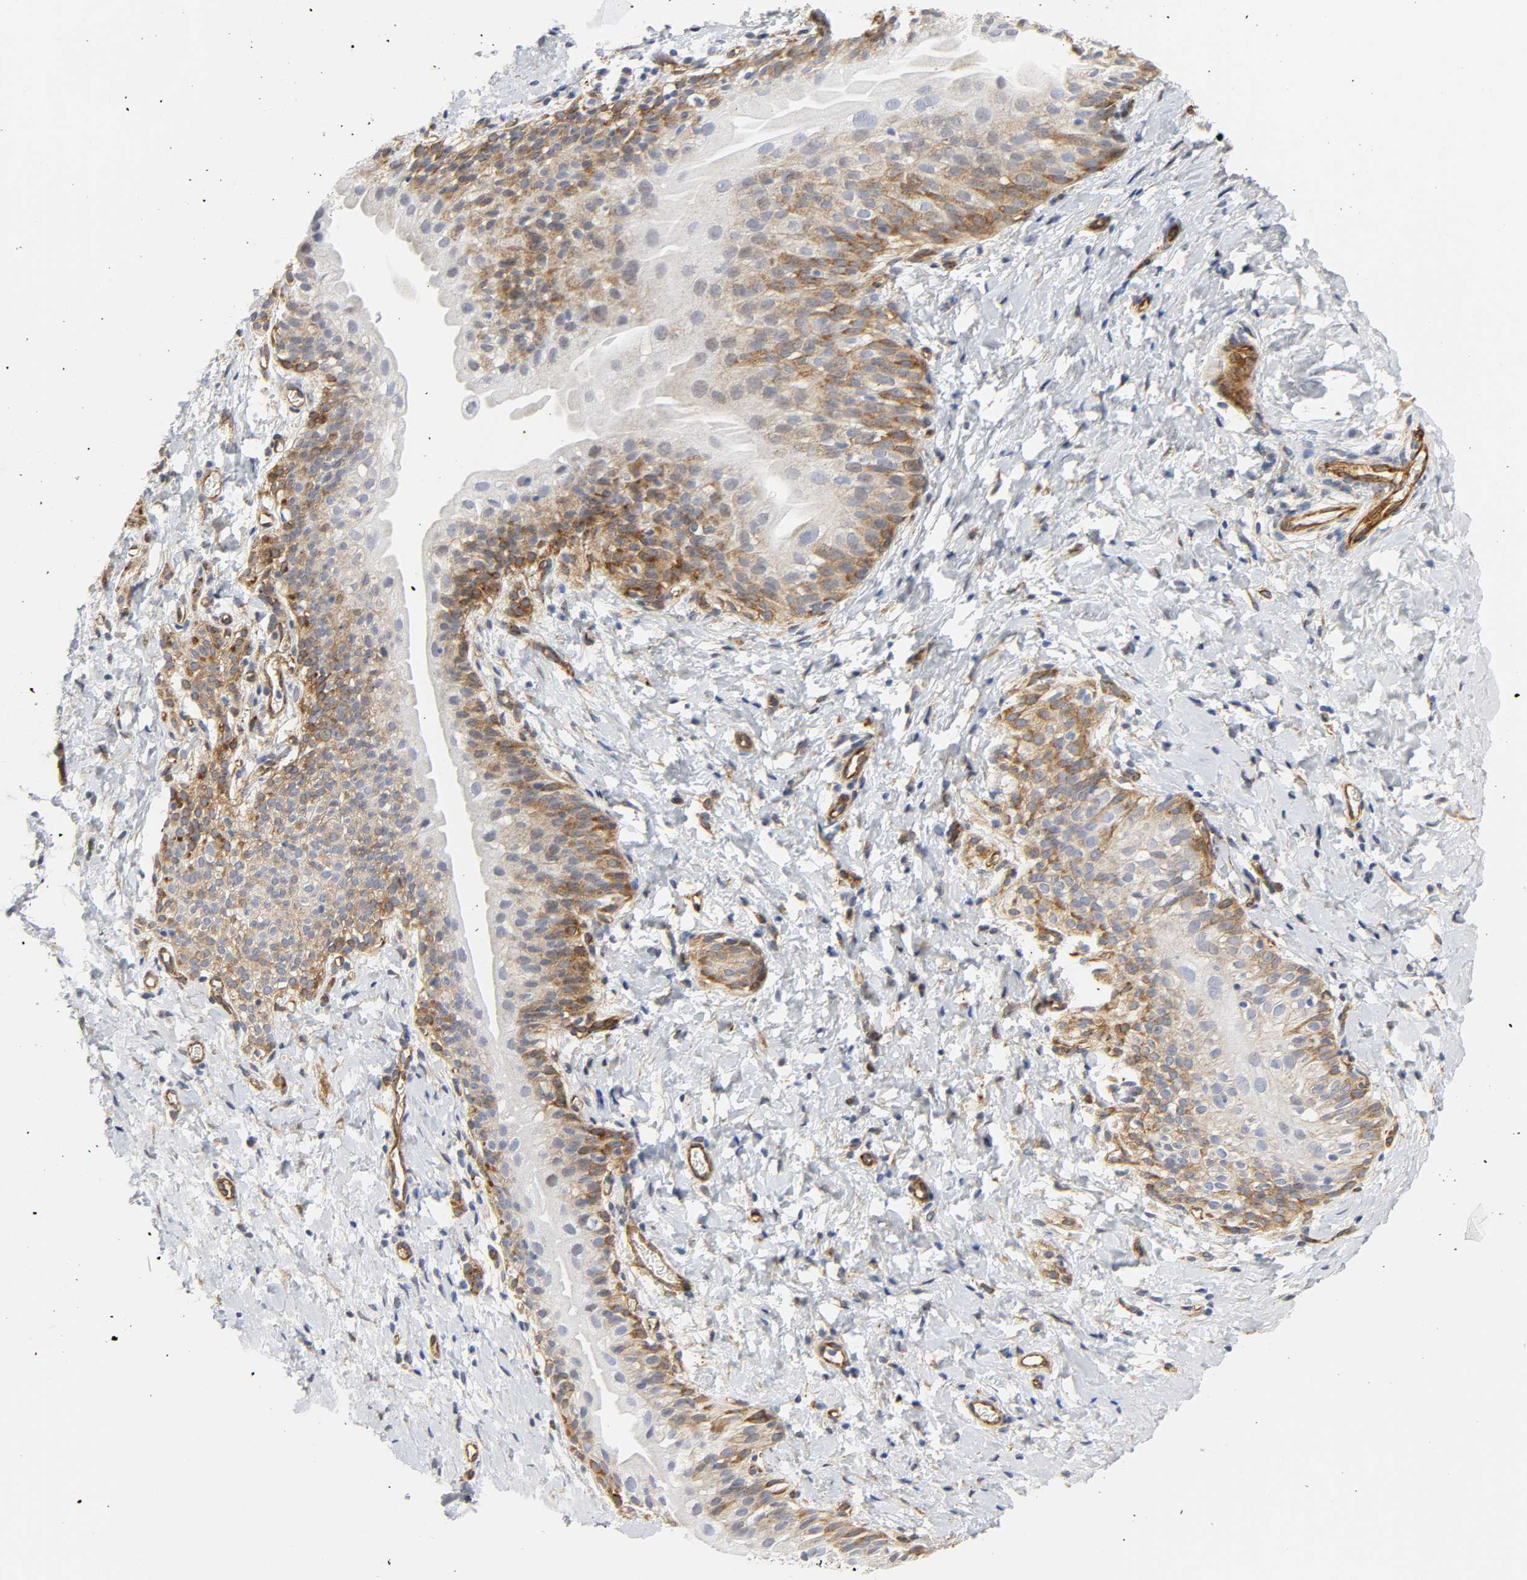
{"staining": {"intensity": "weak", "quantity": ">75%", "location": "cytoplasmic/membranous"}, "tissue": "smooth muscle", "cell_type": "Smooth muscle cells", "image_type": "normal", "snomed": [{"axis": "morphology", "description": "Normal tissue, NOS"}, {"axis": "topography", "description": "Smooth muscle"}], "caption": "Immunohistochemistry image of unremarkable human smooth muscle stained for a protein (brown), which shows low levels of weak cytoplasmic/membranous expression in approximately >75% of smooth muscle cells.", "gene": "DOCK1", "patient": {"sex": "male", "age": 16}}